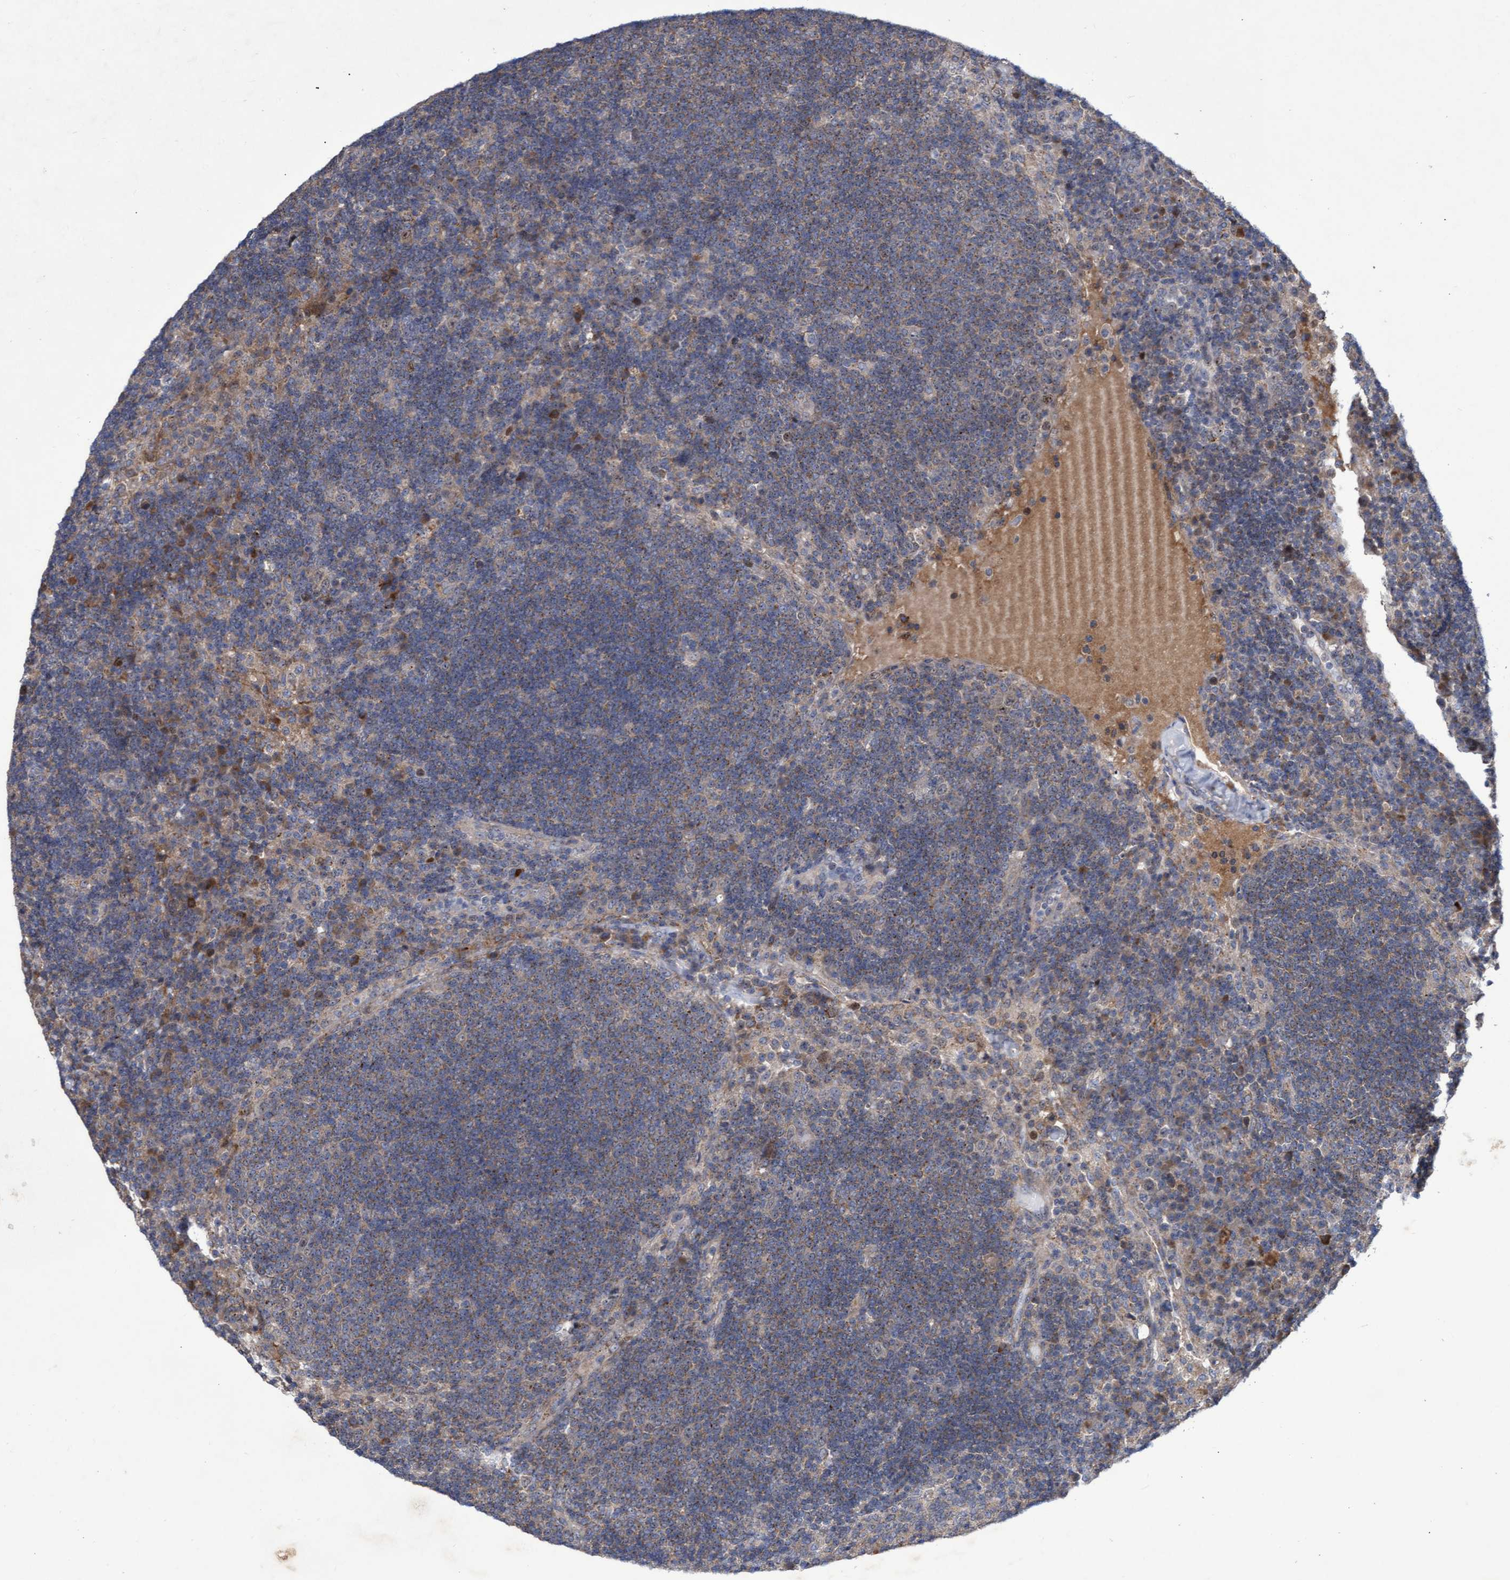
{"staining": {"intensity": "weak", "quantity": ">75%", "location": "cytoplasmic/membranous"}, "tissue": "lymph node", "cell_type": "Germinal center cells", "image_type": "normal", "snomed": [{"axis": "morphology", "description": "Normal tissue, NOS"}, {"axis": "topography", "description": "Lymph node"}], "caption": "A brown stain shows weak cytoplasmic/membranous expression of a protein in germinal center cells of benign human lymph node.", "gene": "ABCF2", "patient": {"sex": "female", "age": 53}}